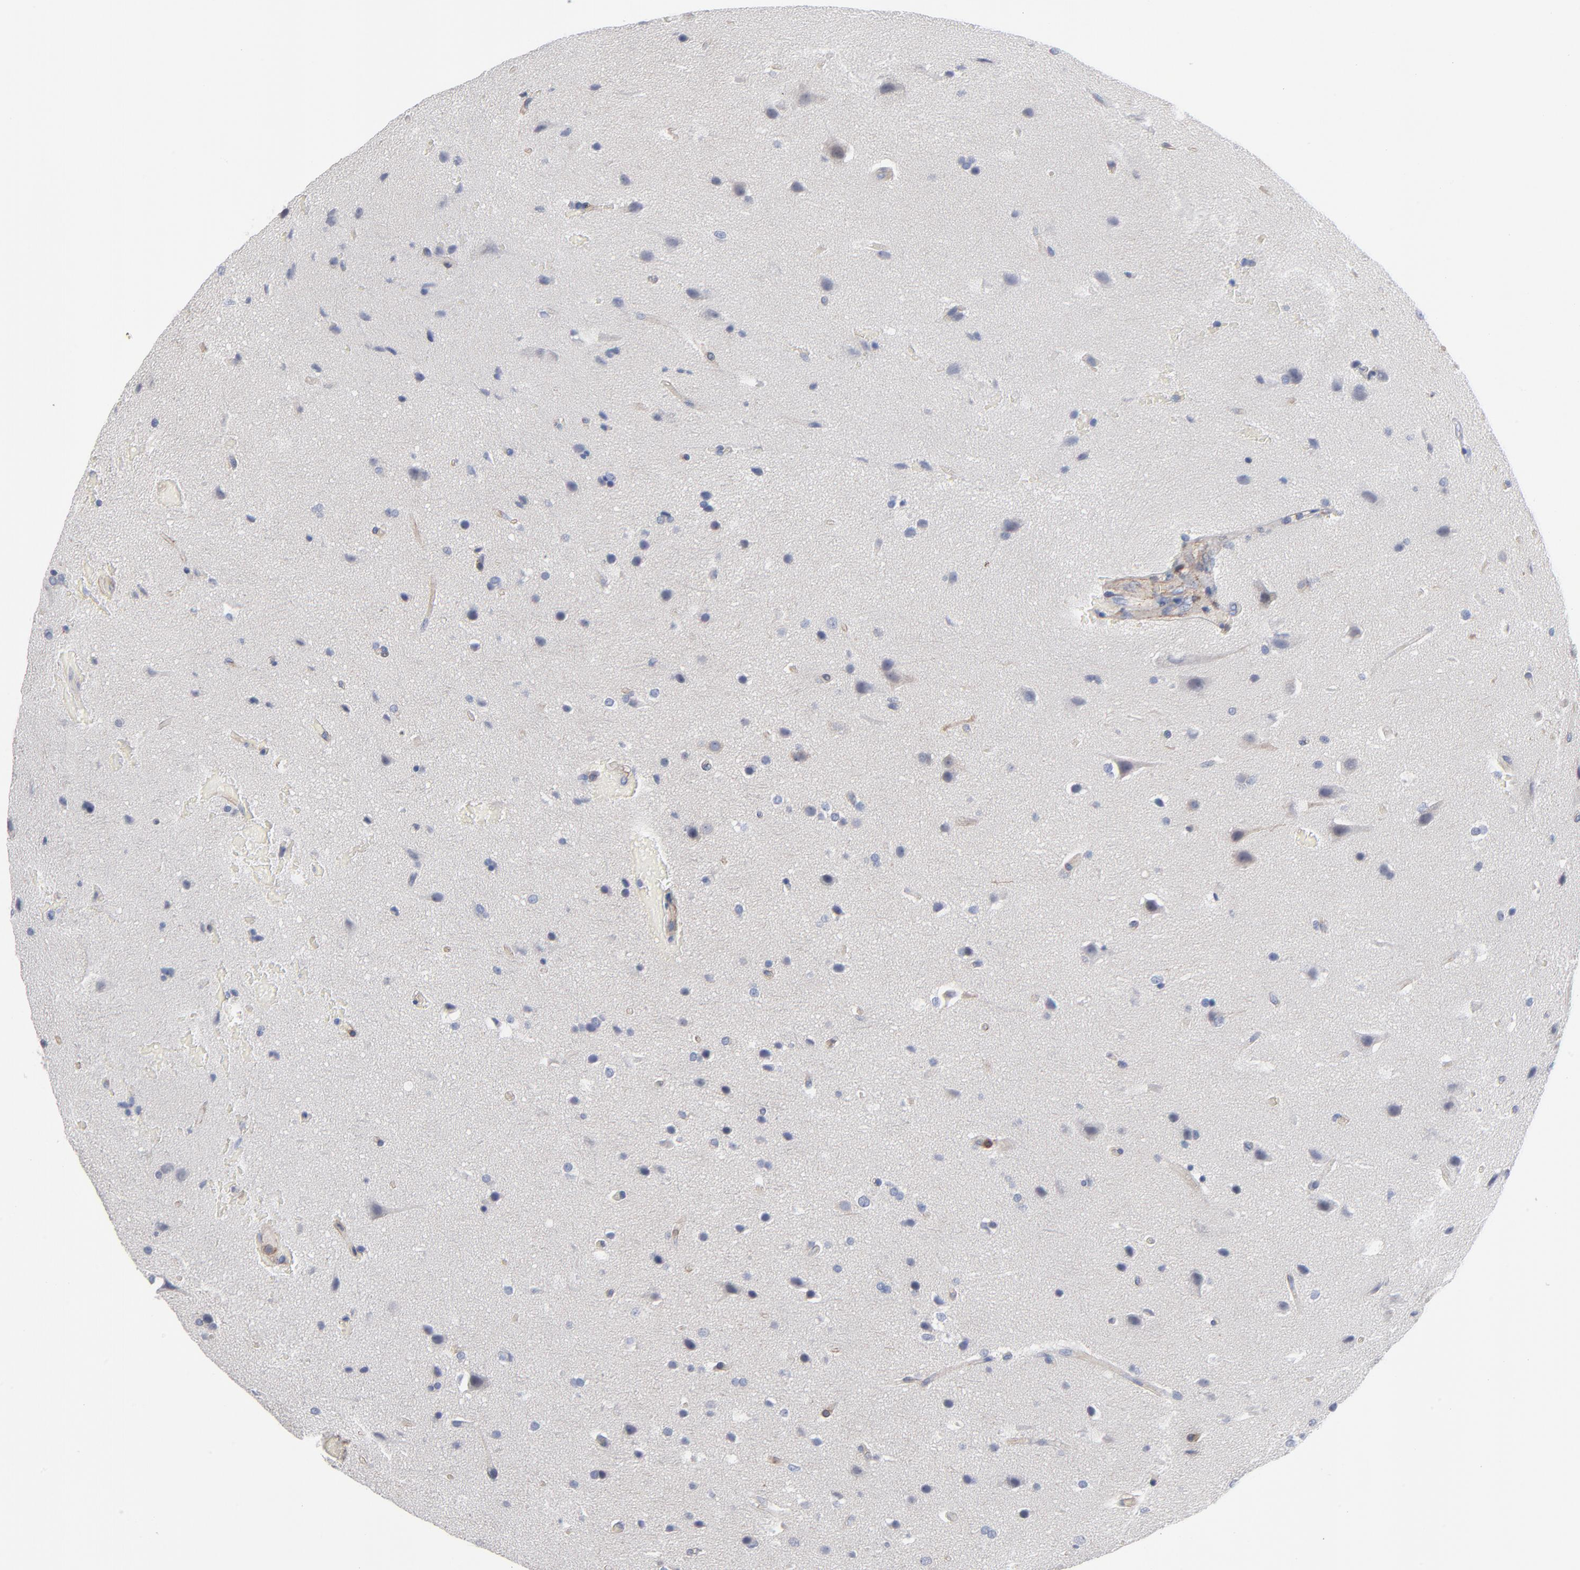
{"staining": {"intensity": "negative", "quantity": "none", "location": "none"}, "tissue": "glioma", "cell_type": "Tumor cells", "image_type": "cancer", "snomed": [{"axis": "morphology", "description": "Glioma, malignant, Low grade"}, {"axis": "topography", "description": "Cerebral cortex"}], "caption": "Glioma stained for a protein using immunohistochemistry exhibits no staining tumor cells.", "gene": "PDLIM2", "patient": {"sex": "female", "age": 47}}